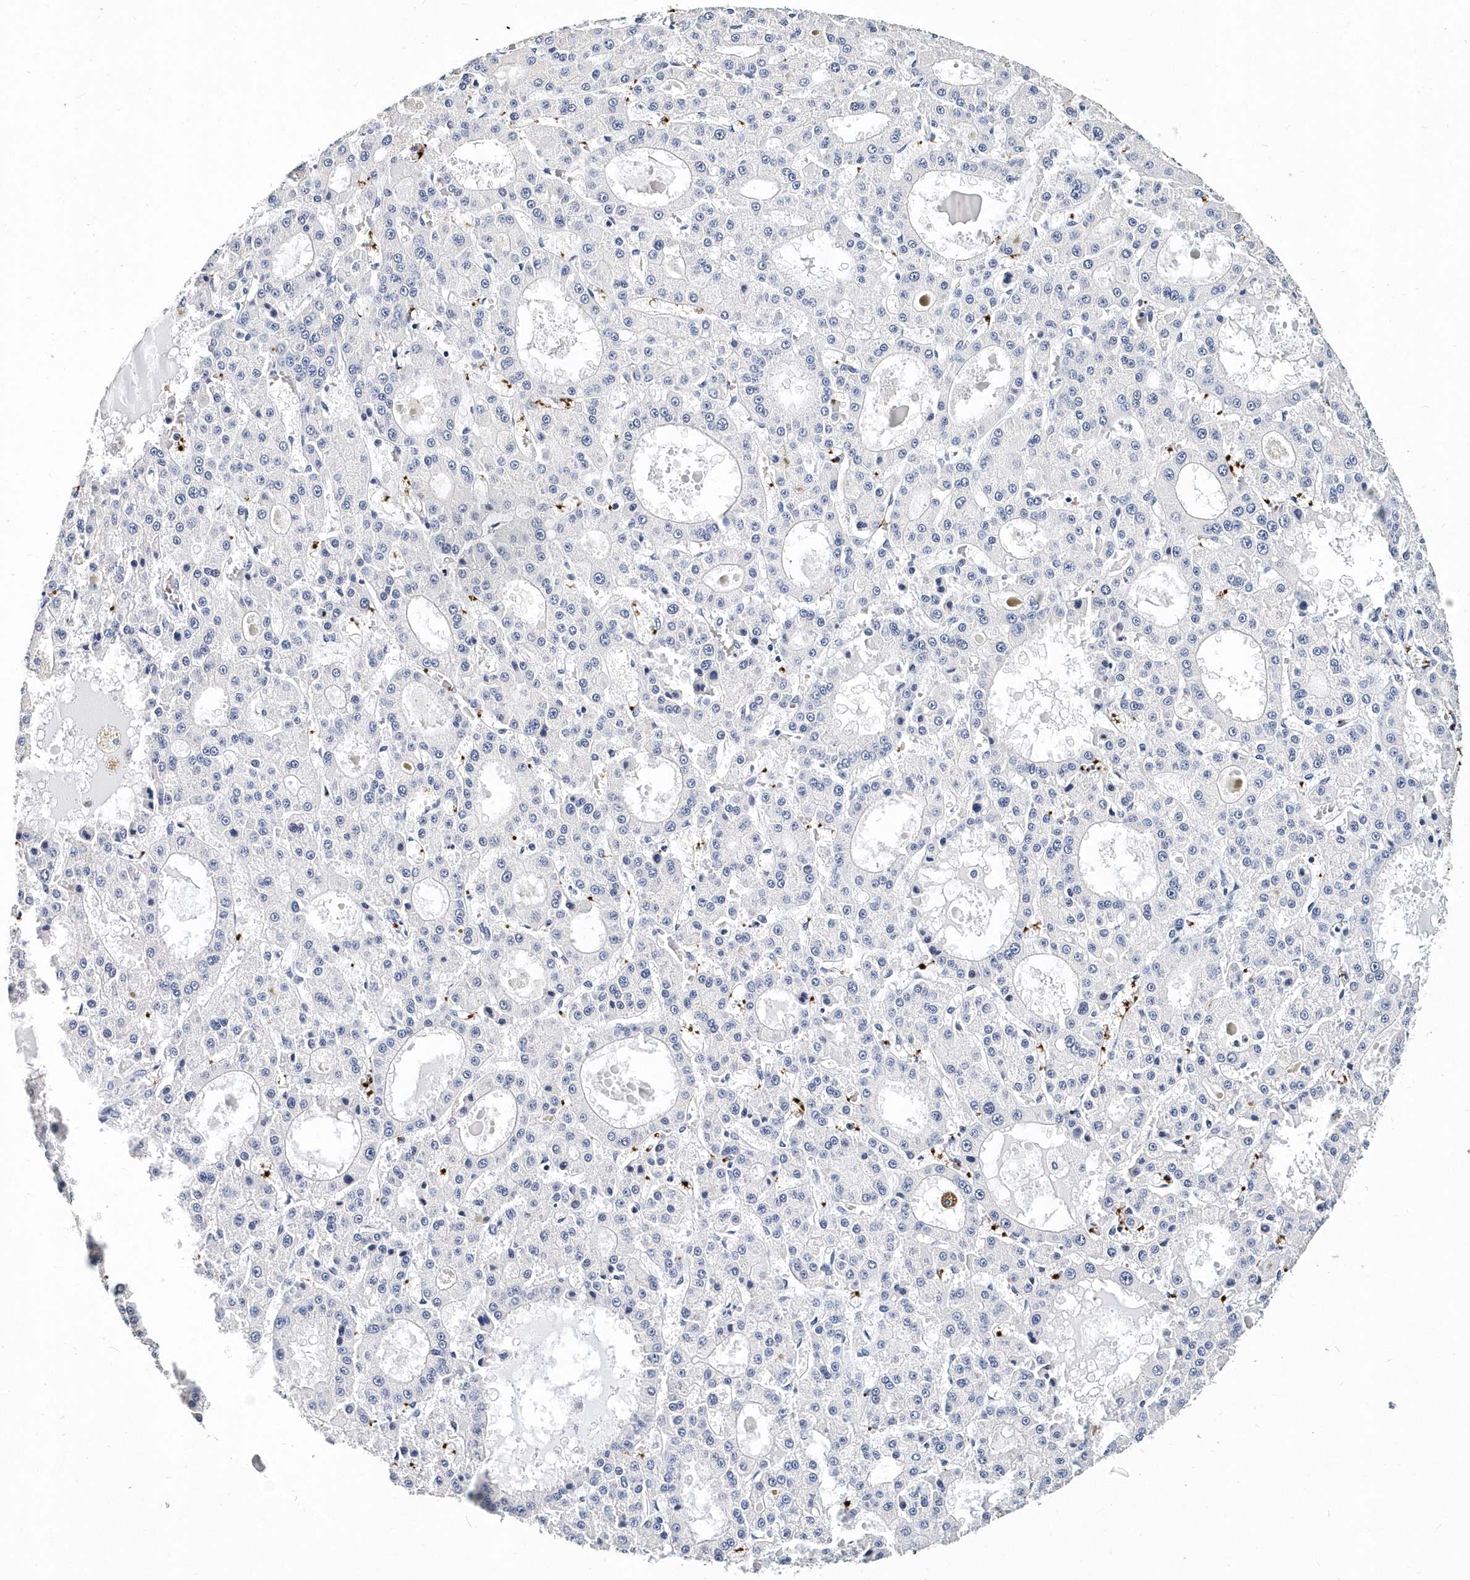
{"staining": {"intensity": "negative", "quantity": "none", "location": "none"}, "tissue": "liver cancer", "cell_type": "Tumor cells", "image_type": "cancer", "snomed": [{"axis": "morphology", "description": "Carcinoma, Hepatocellular, NOS"}, {"axis": "topography", "description": "Liver"}], "caption": "High magnification brightfield microscopy of liver cancer stained with DAB (3,3'-diaminobenzidine) (brown) and counterstained with hematoxylin (blue): tumor cells show no significant expression.", "gene": "ITGA2B", "patient": {"sex": "male", "age": 70}}